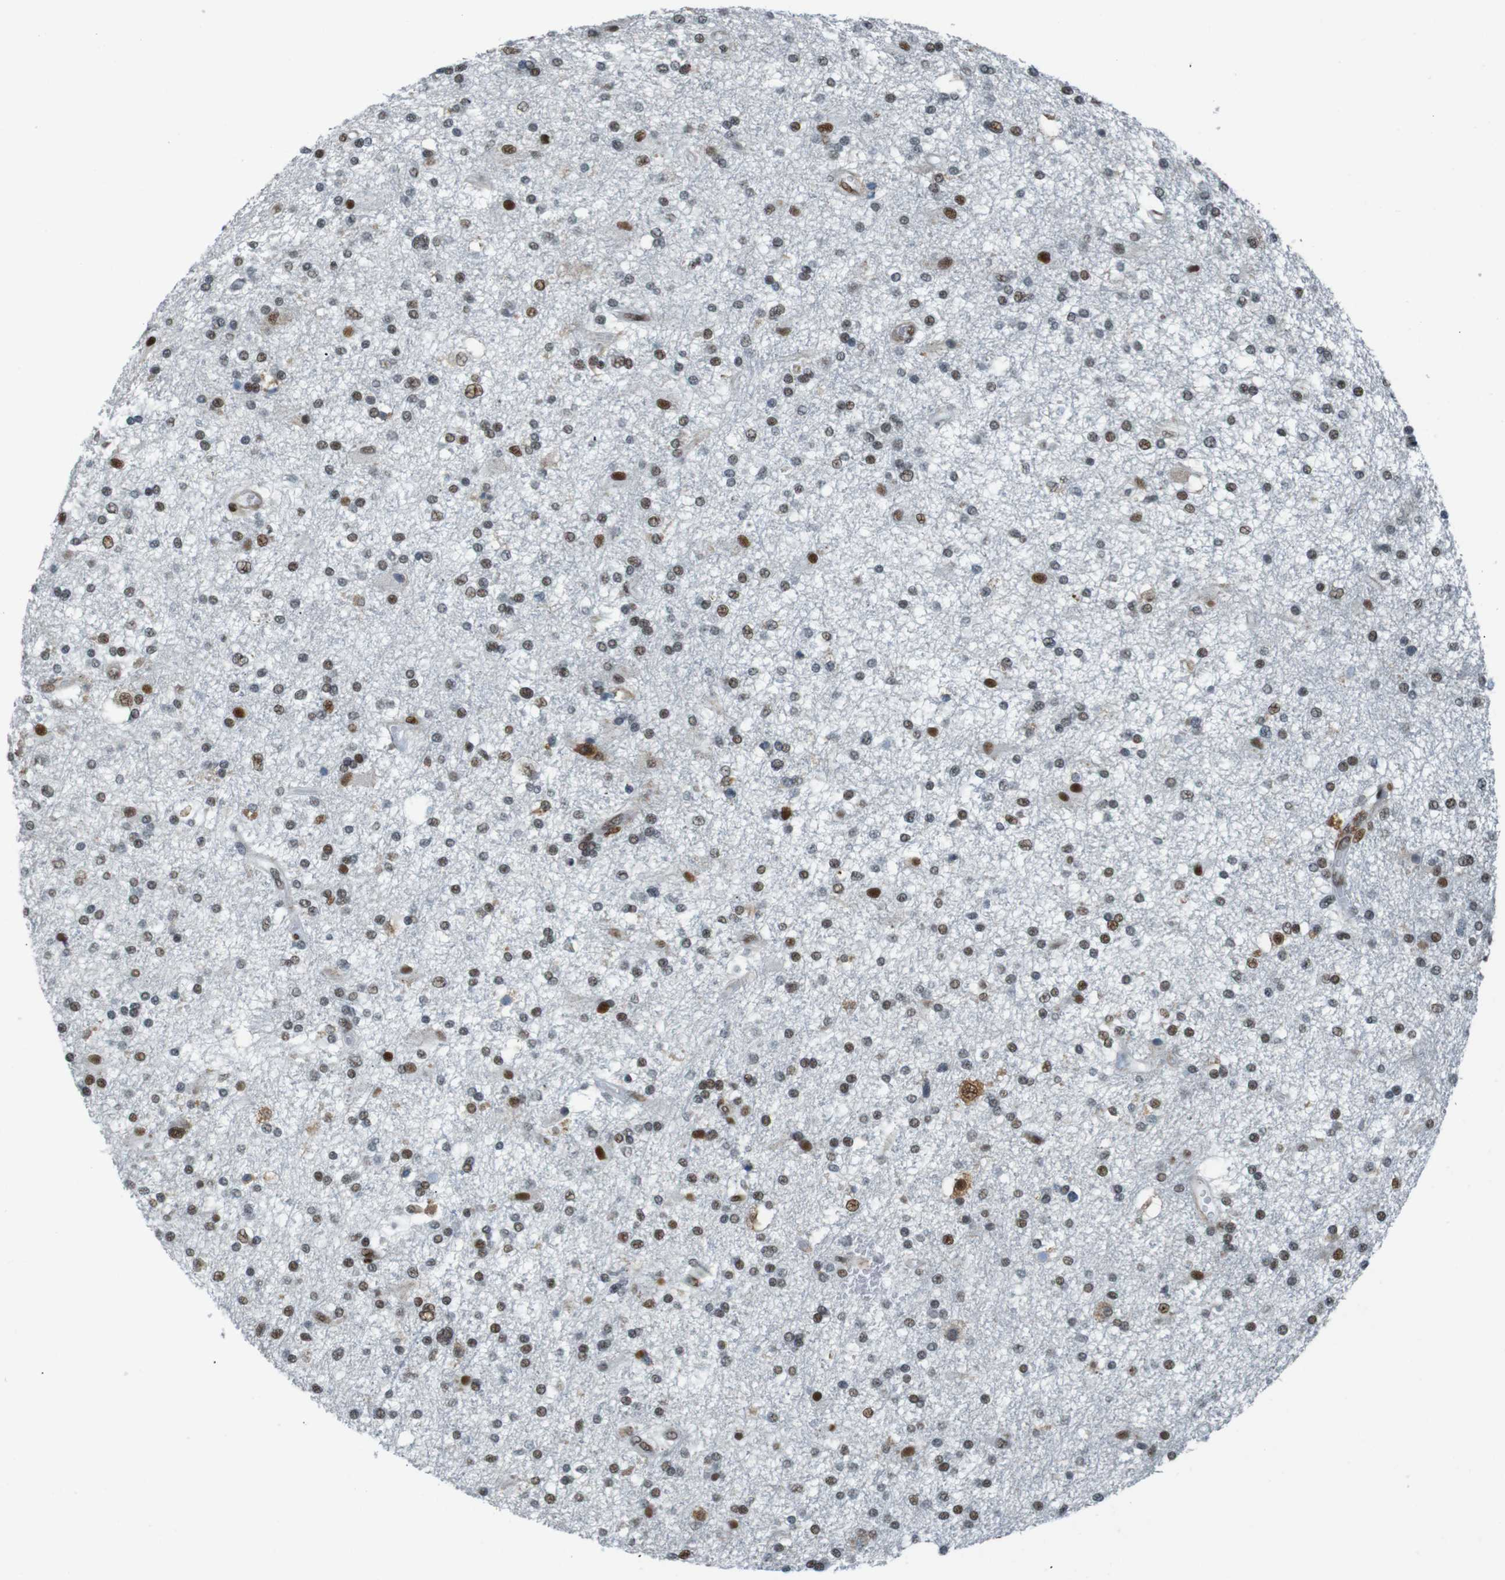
{"staining": {"intensity": "strong", "quantity": "25%-75%", "location": "nuclear"}, "tissue": "glioma", "cell_type": "Tumor cells", "image_type": "cancer", "snomed": [{"axis": "morphology", "description": "Glioma, malignant, High grade"}, {"axis": "topography", "description": "Brain"}], "caption": "A histopathology image of human malignant glioma (high-grade) stained for a protein displays strong nuclear brown staining in tumor cells.", "gene": "HEXIM1", "patient": {"sex": "male", "age": 33}}